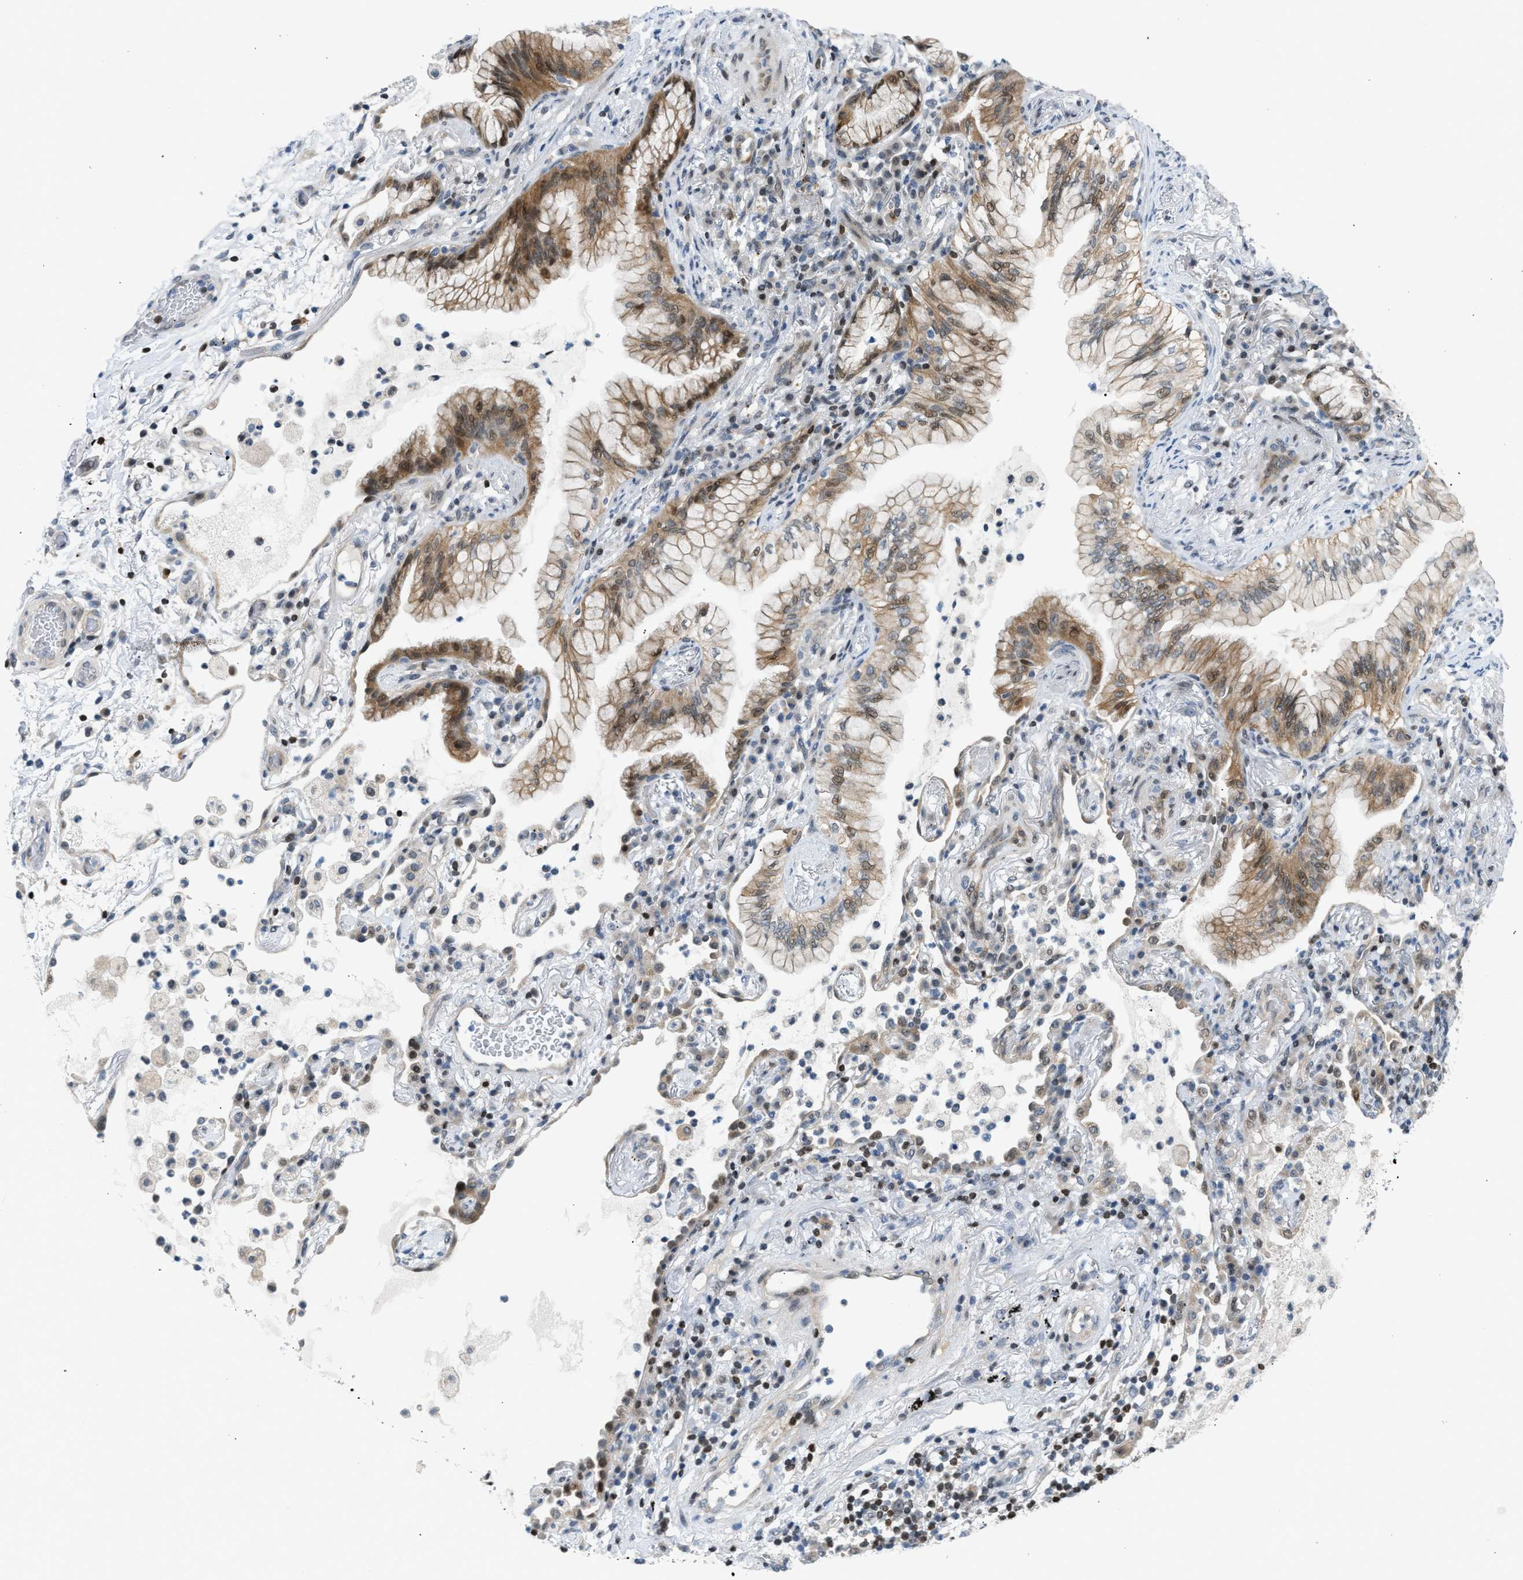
{"staining": {"intensity": "moderate", "quantity": ">75%", "location": "cytoplasmic/membranous"}, "tissue": "lung cancer", "cell_type": "Tumor cells", "image_type": "cancer", "snomed": [{"axis": "morphology", "description": "Adenocarcinoma, NOS"}, {"axis": "topography", "description": "Lung"}], "caption": "Immunohistochemical staining of adenocarcinoma (lung) reveals medium levels of moderate cytoplasmic/membranous expression in about >75% of tumor cells.", "gene": "NPS", "patient": {"sex": "female", "age": 70}}